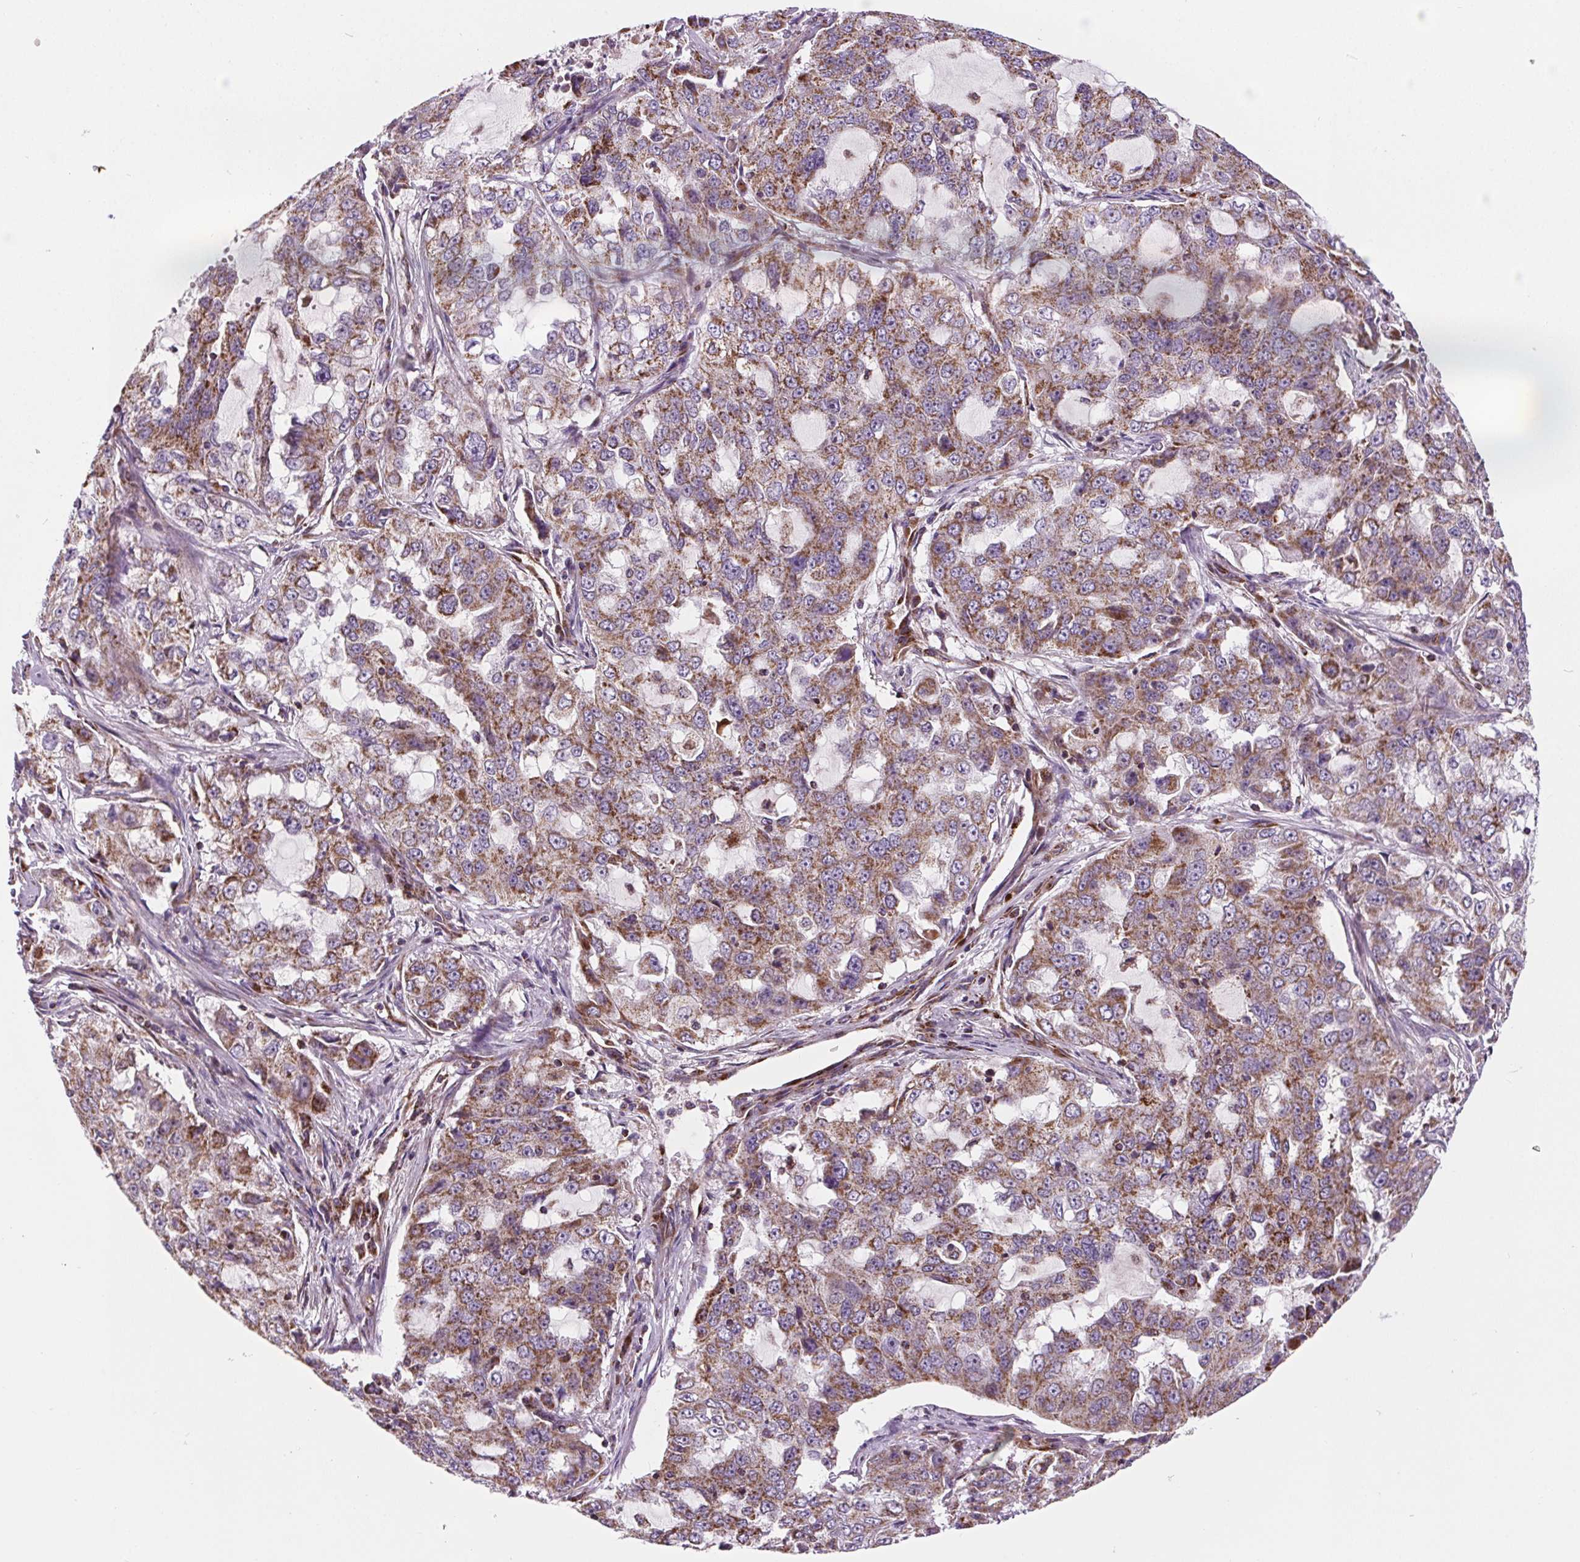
{"staining": {"intensity": "moderate", "quantity": "25%-75%", "location": "cytoplasmic/membranous"}, "tissue": "lung cancer", "cell_type": "Tumor cells", "image_type": "cancer", "snomed": [{"axis": "morphology", "description": "Adenocarcinoma, NOS"}, {"axis": "topography", "description": "Lung"}], "caption": "A medium amount of moderate cytoplasmic/membranous staining is seen in approximately 25%-75% of tumor cells in lung cancer tissue. The protein of interest is shown in brown color, while the nuclei are stained blue.", "gene": "GOLT1B", "patient": {"sex": "female", "age": 61}}